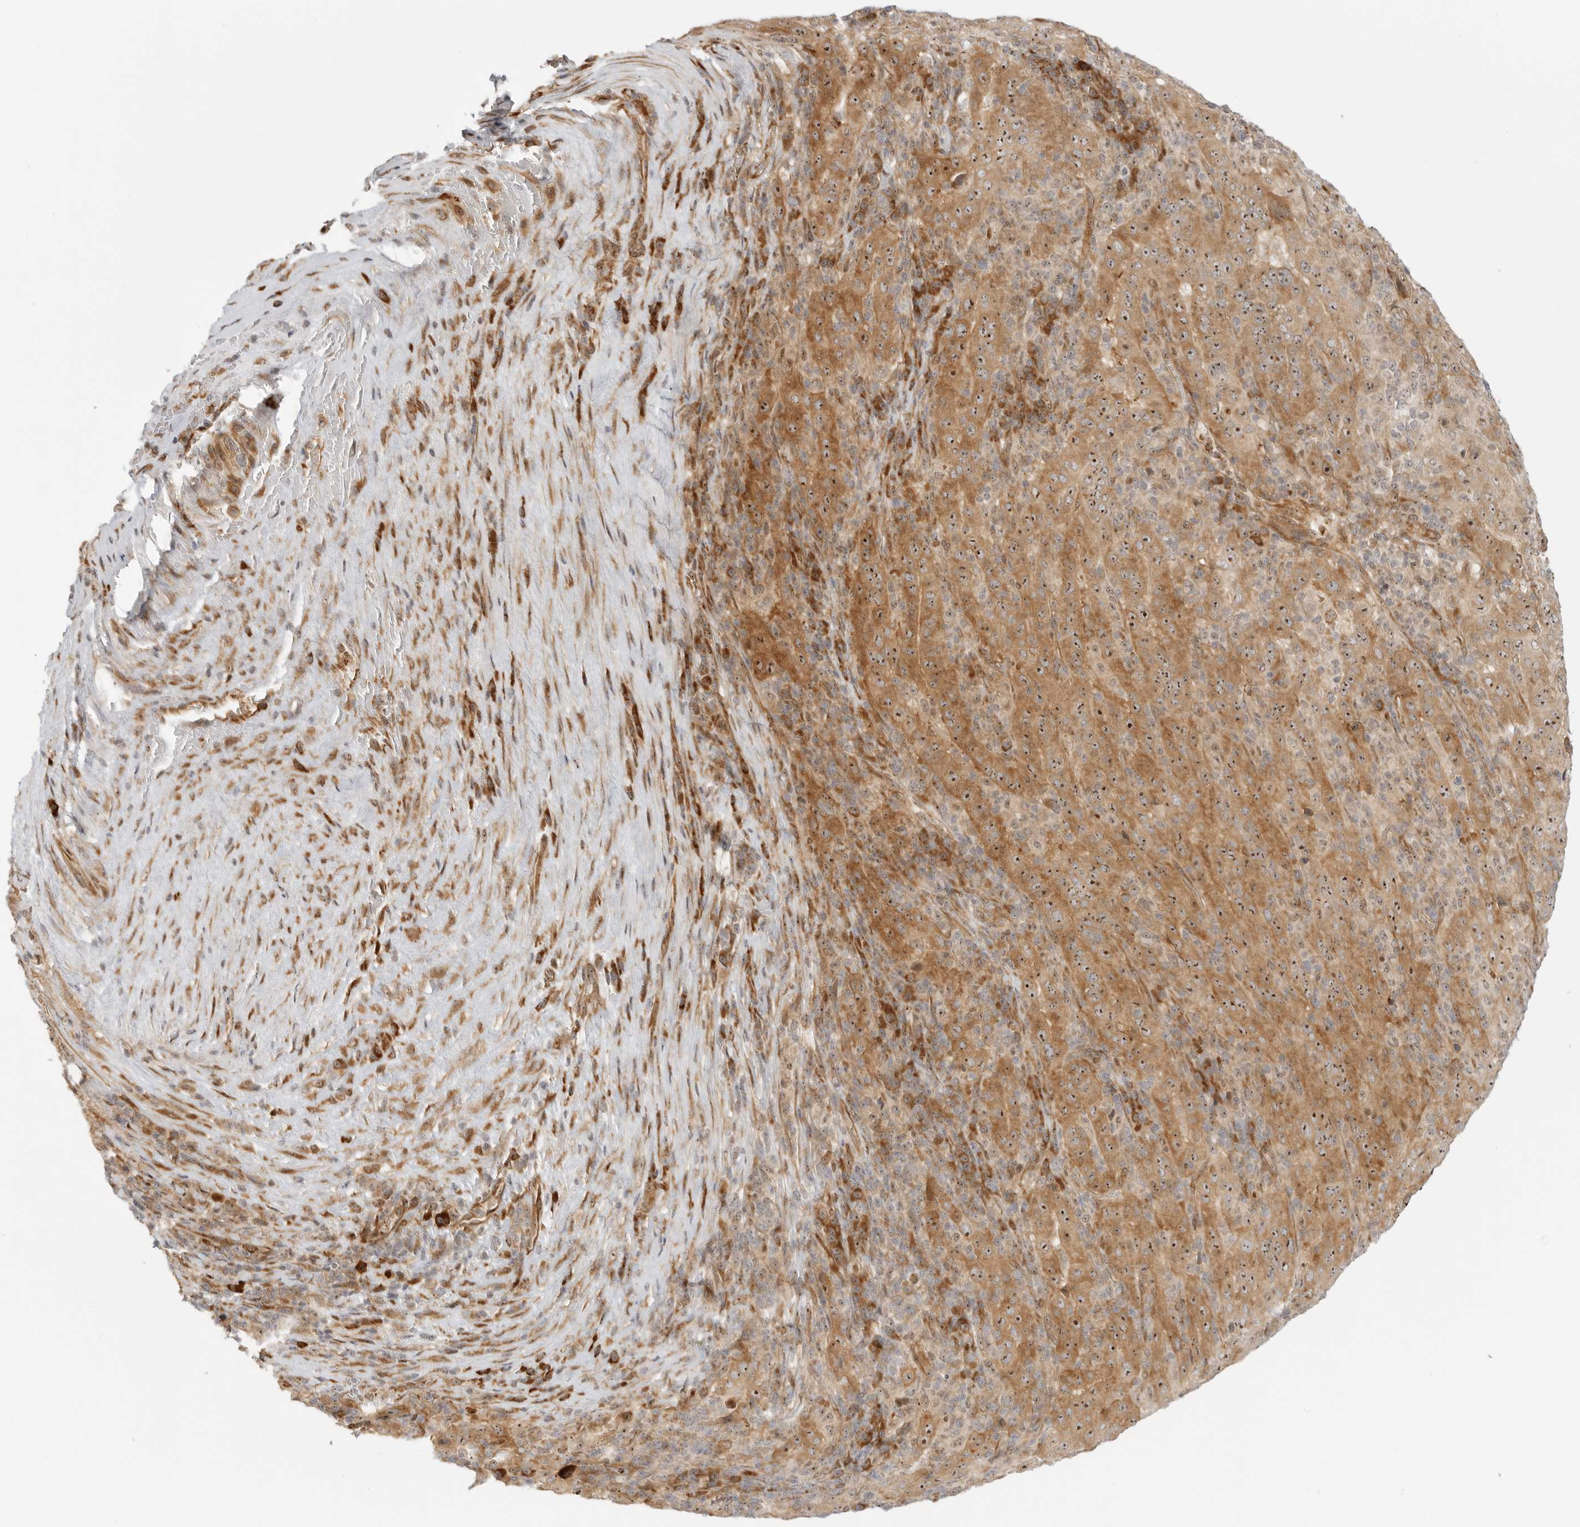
{"staining": {"intensity": "moderate", "quantity": ">75%", "location": "cytoplasmic/membranous,nuclear"}, "tissue": "pancreatic cancer", "cell_type": "Tumor cells", "image_type": "cancer", "snomed": [{"axis": "morphology", "description": "Adenocarcinoma, NOS"}, {"axis": "topography", "description": "Pancreas"}], "caption": "A medium amount of moderate cytoplasmic/membranous and nuclear positivity is appreciated in approximately >75% of tumor cells in pancreatic cancer (adenocarcinoma) tissue.", "gene": "DSCC1", "patient": {"sex": "male", "age": 63}}